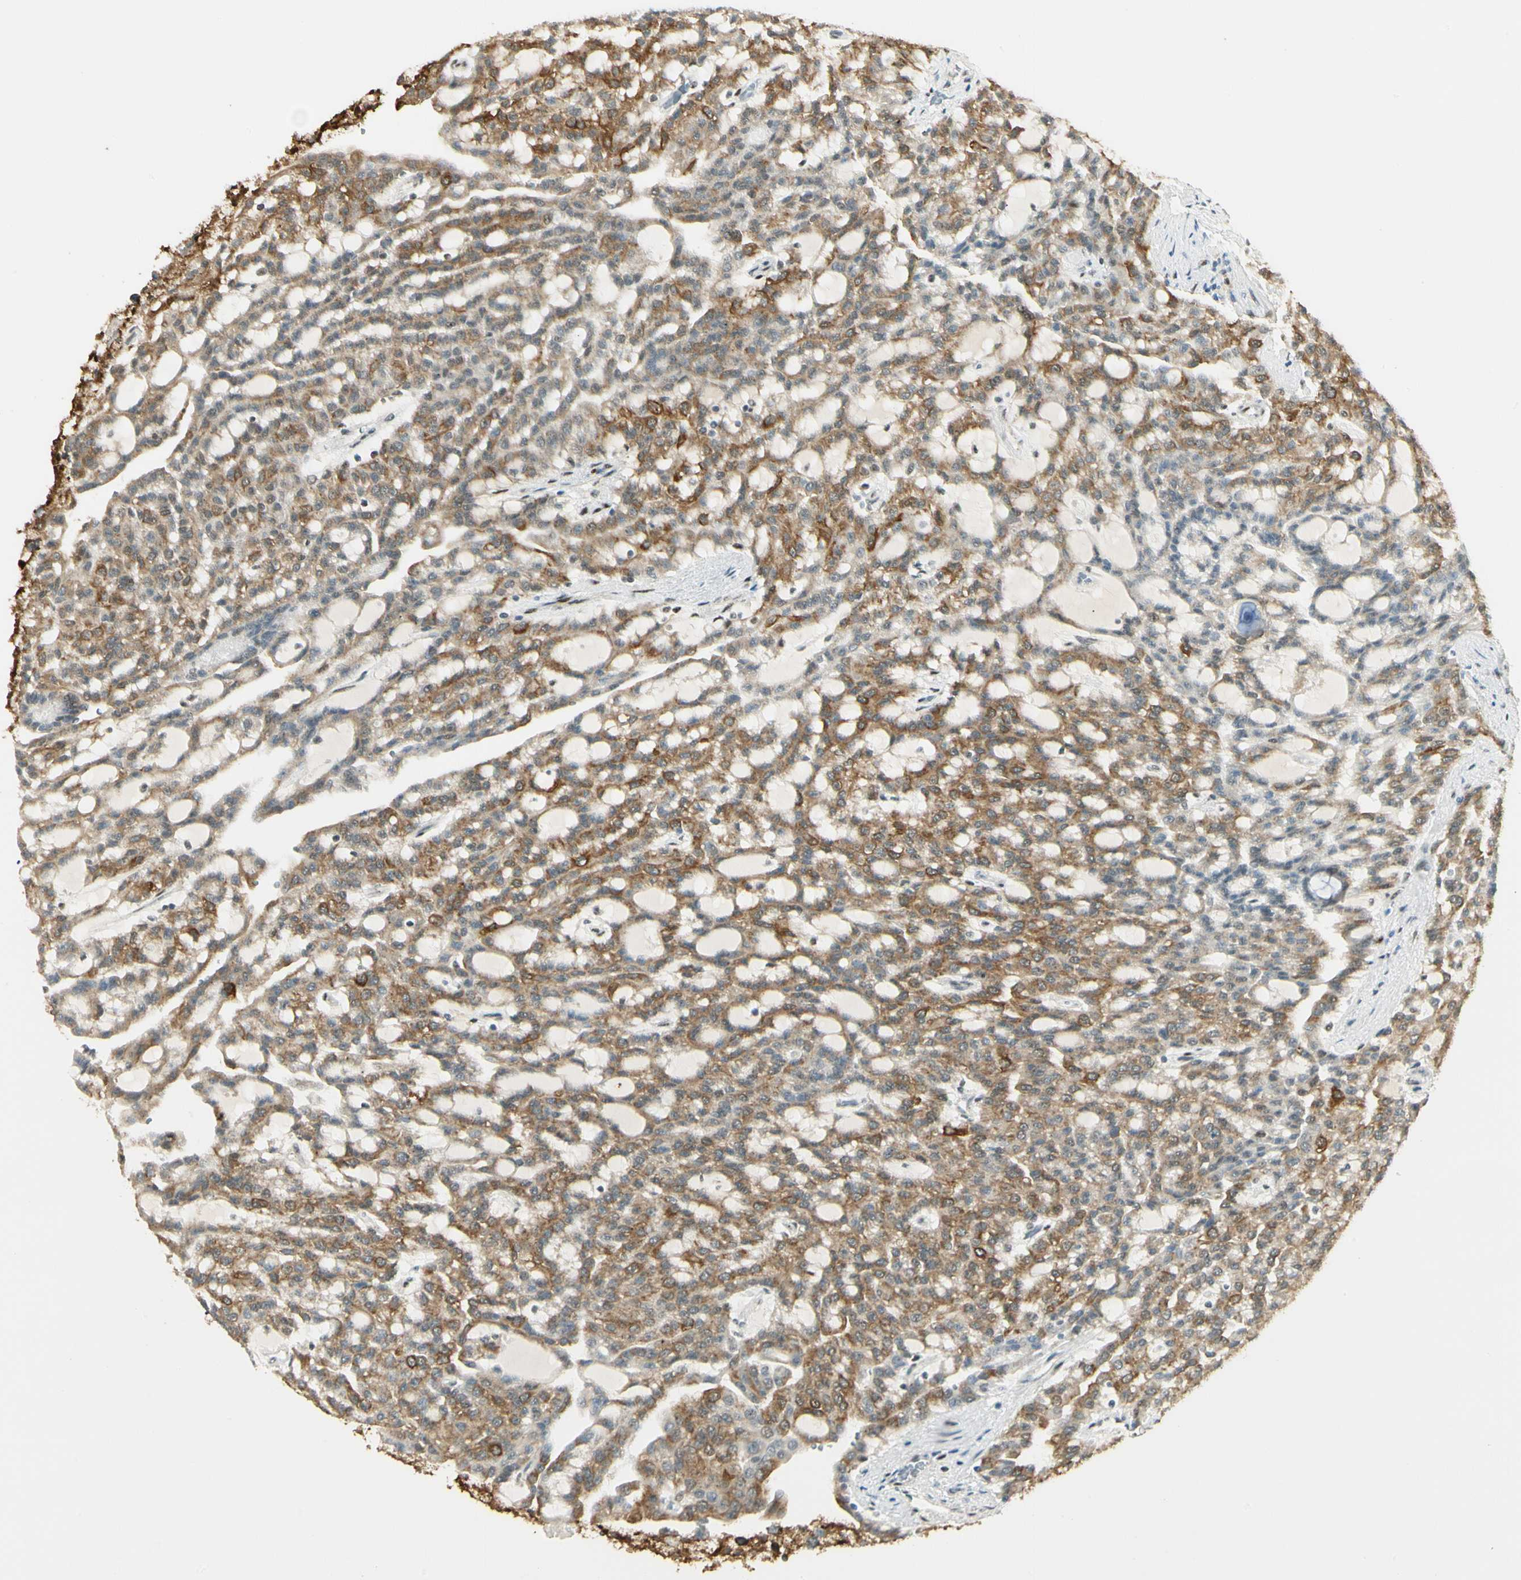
{"staining": {"intensity": "strong", "quantity": ">75%", "location": "cytoplasmic/membranous"}, "tissue": "renal cancer", "cell_type": "Tumor cells", "image_type": "cancer", "snomed": [{"axis": "morphology", "description": "Adenocarcinoma, NOS"}, {"axis": "topography", "description": "Kidney"}], "caption": "Strong cytoplasmic/membranous protein positivity is identified in approximately >75% of tumor cells in renal cancer. The protein of interest is stained brown, and the nuclei are stained in blue (DAB IHC with brightfield microscopy, high magnification).", "gene": "ATXN1", "patient": {"sex": "male", "age": 63}}